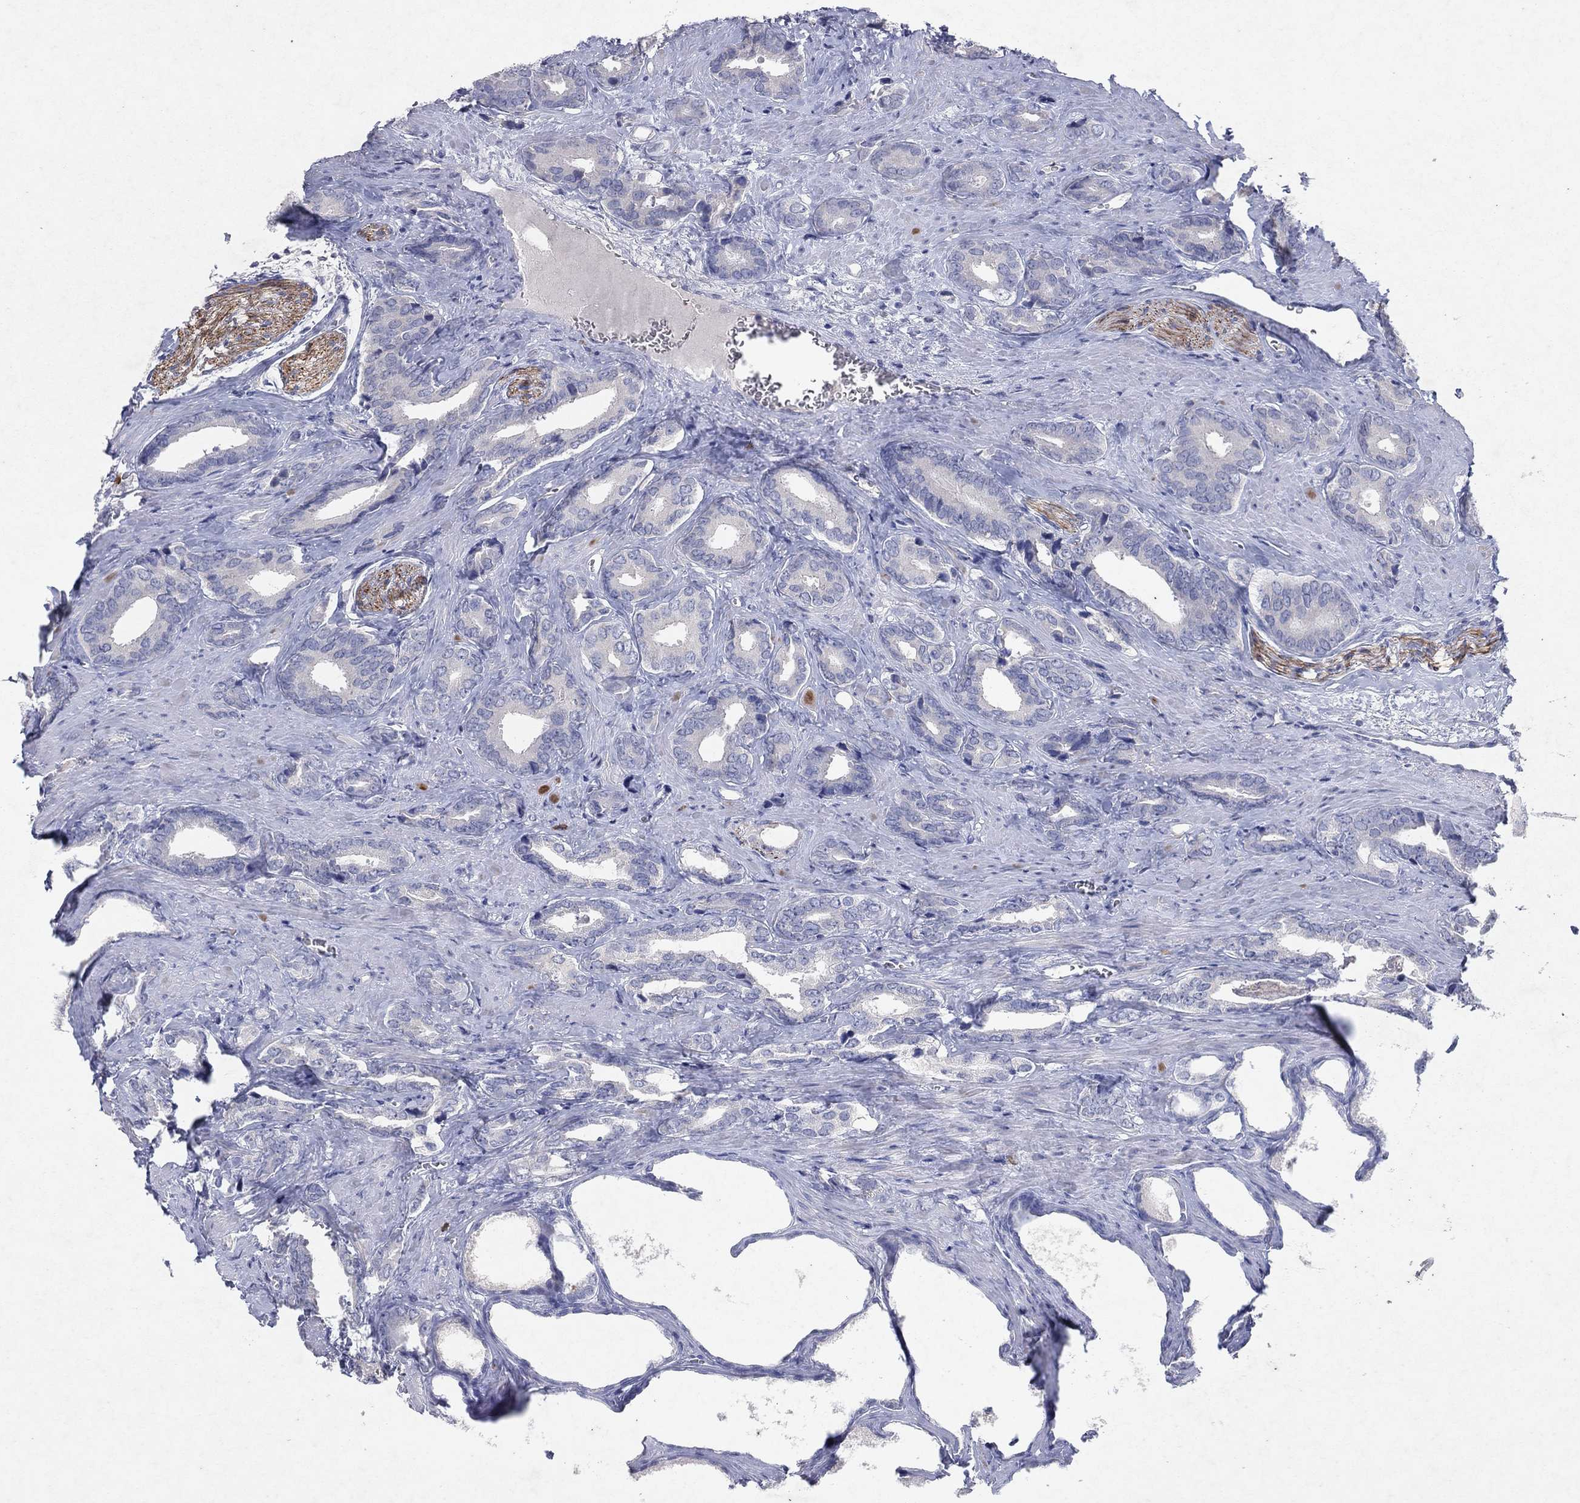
{"staining": {"intensity": "negative", "quantity": "none", "location": "none"}, "tissue": "prostate cancer", "cell_type": "Tumor cells", "image_type": "cancer", "snomed": [{"axis": "morphology", "description": "Adenocarcinoma, NOS"}, {"axis": "topography", "description": "Prostate"}], "caption": "This is a micrograph of IHC staining of prostate cancer (adenocarcinoma), which shows no expression in tumor cells.", "gene": "KRT40", "patient": {"sex": "male", "age": 66}}